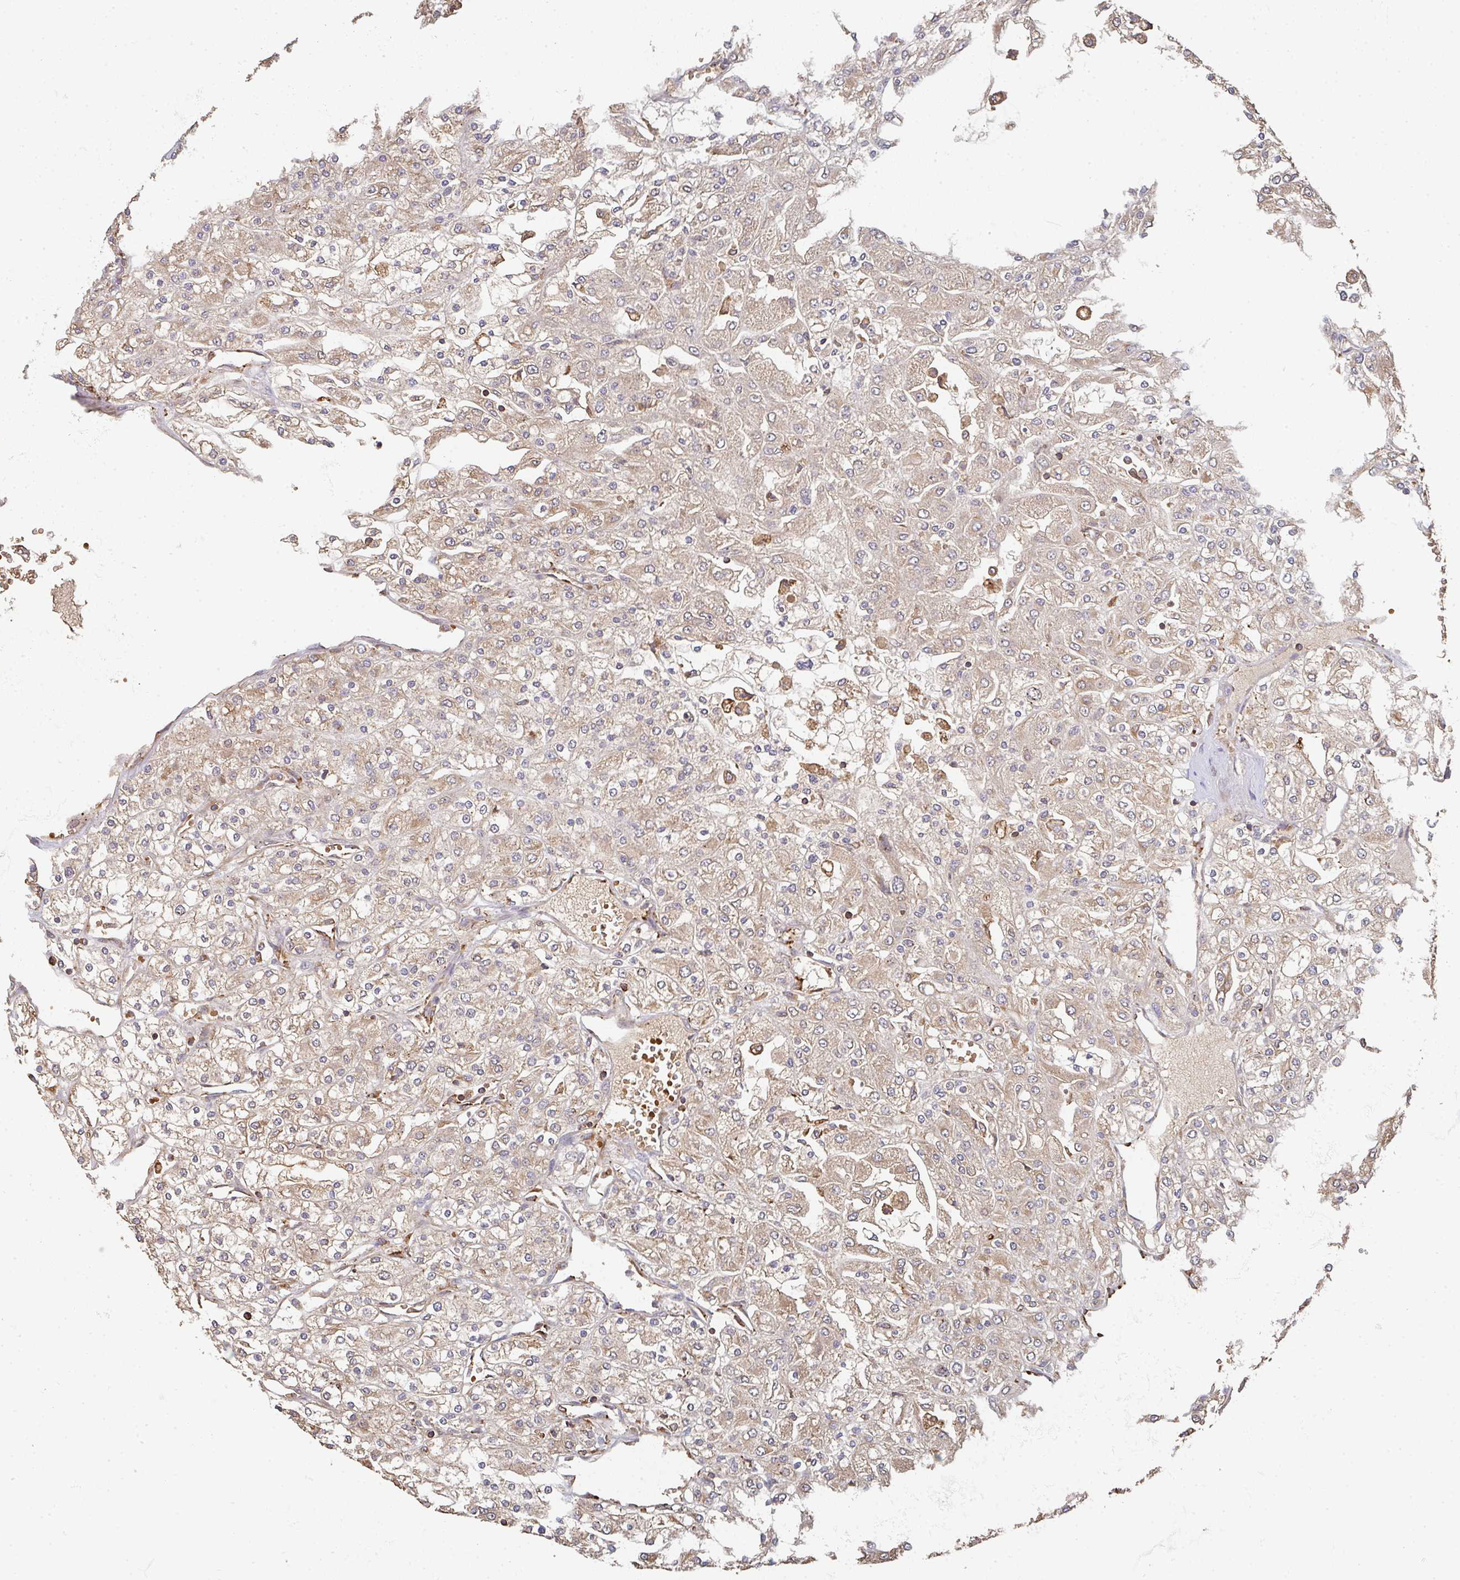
{"staining": {"intensity": "weak", "quantity": ">75%", "location": "cytoplasmic/membranous"}, "tissue": "renal cancer", "cell_type": "Tumor cells", "image_type": "cancer", "snomed": [{"axis": "morphology", "description": "Adenocarcinoma, NOS"}, {"axis": "topography", "description": "Kidney"}], "caption": "Renal cancer was stained to show a protein in brown. There is low levels of weak cytoplasmic/membranous staining in about >75% of tumor cells. The staining was performed using DAB to visualize the protein expression in brown, while the nuclei were stained in blue with hematoxylin (Magnification: 20x).", "gene": "POLG", "patient": {"sex": "male", "age": 80}}